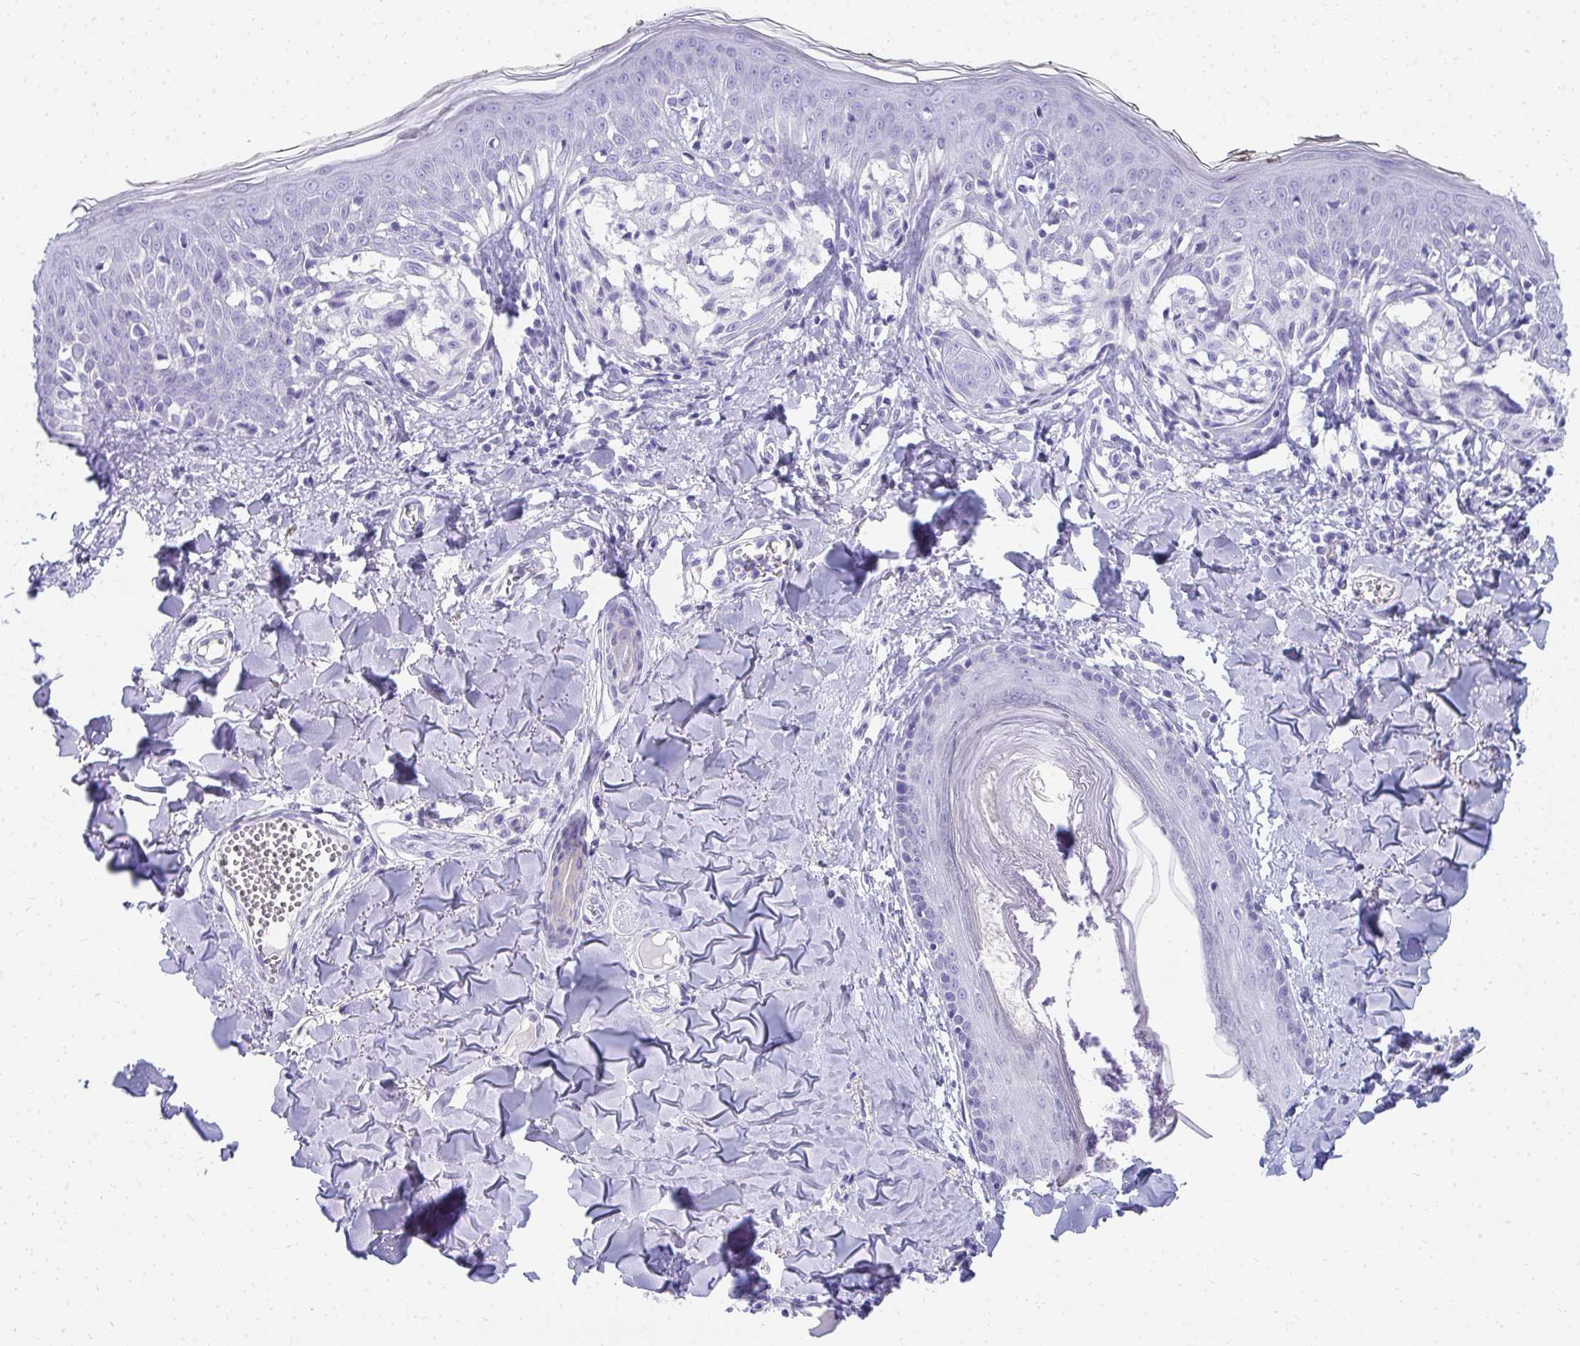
{"staining": {"intensity": "negative", "quantity": "none", "location": "none"}, "tissue": "melanoma", "cell_type": "Tumor cells", "image_type": "cancer", "snomed": [{"axis": "morphology", "description": "Malignant melanoma, NOS"}, {"axis": "topography", "description": "Skin"}], "caption": "This is an IHC photomicrograph of human malignant melanoma. There is no staining in tumor cells.", "gene": "SEC14L3", "patient": {"sex": "female", "age": 43}}